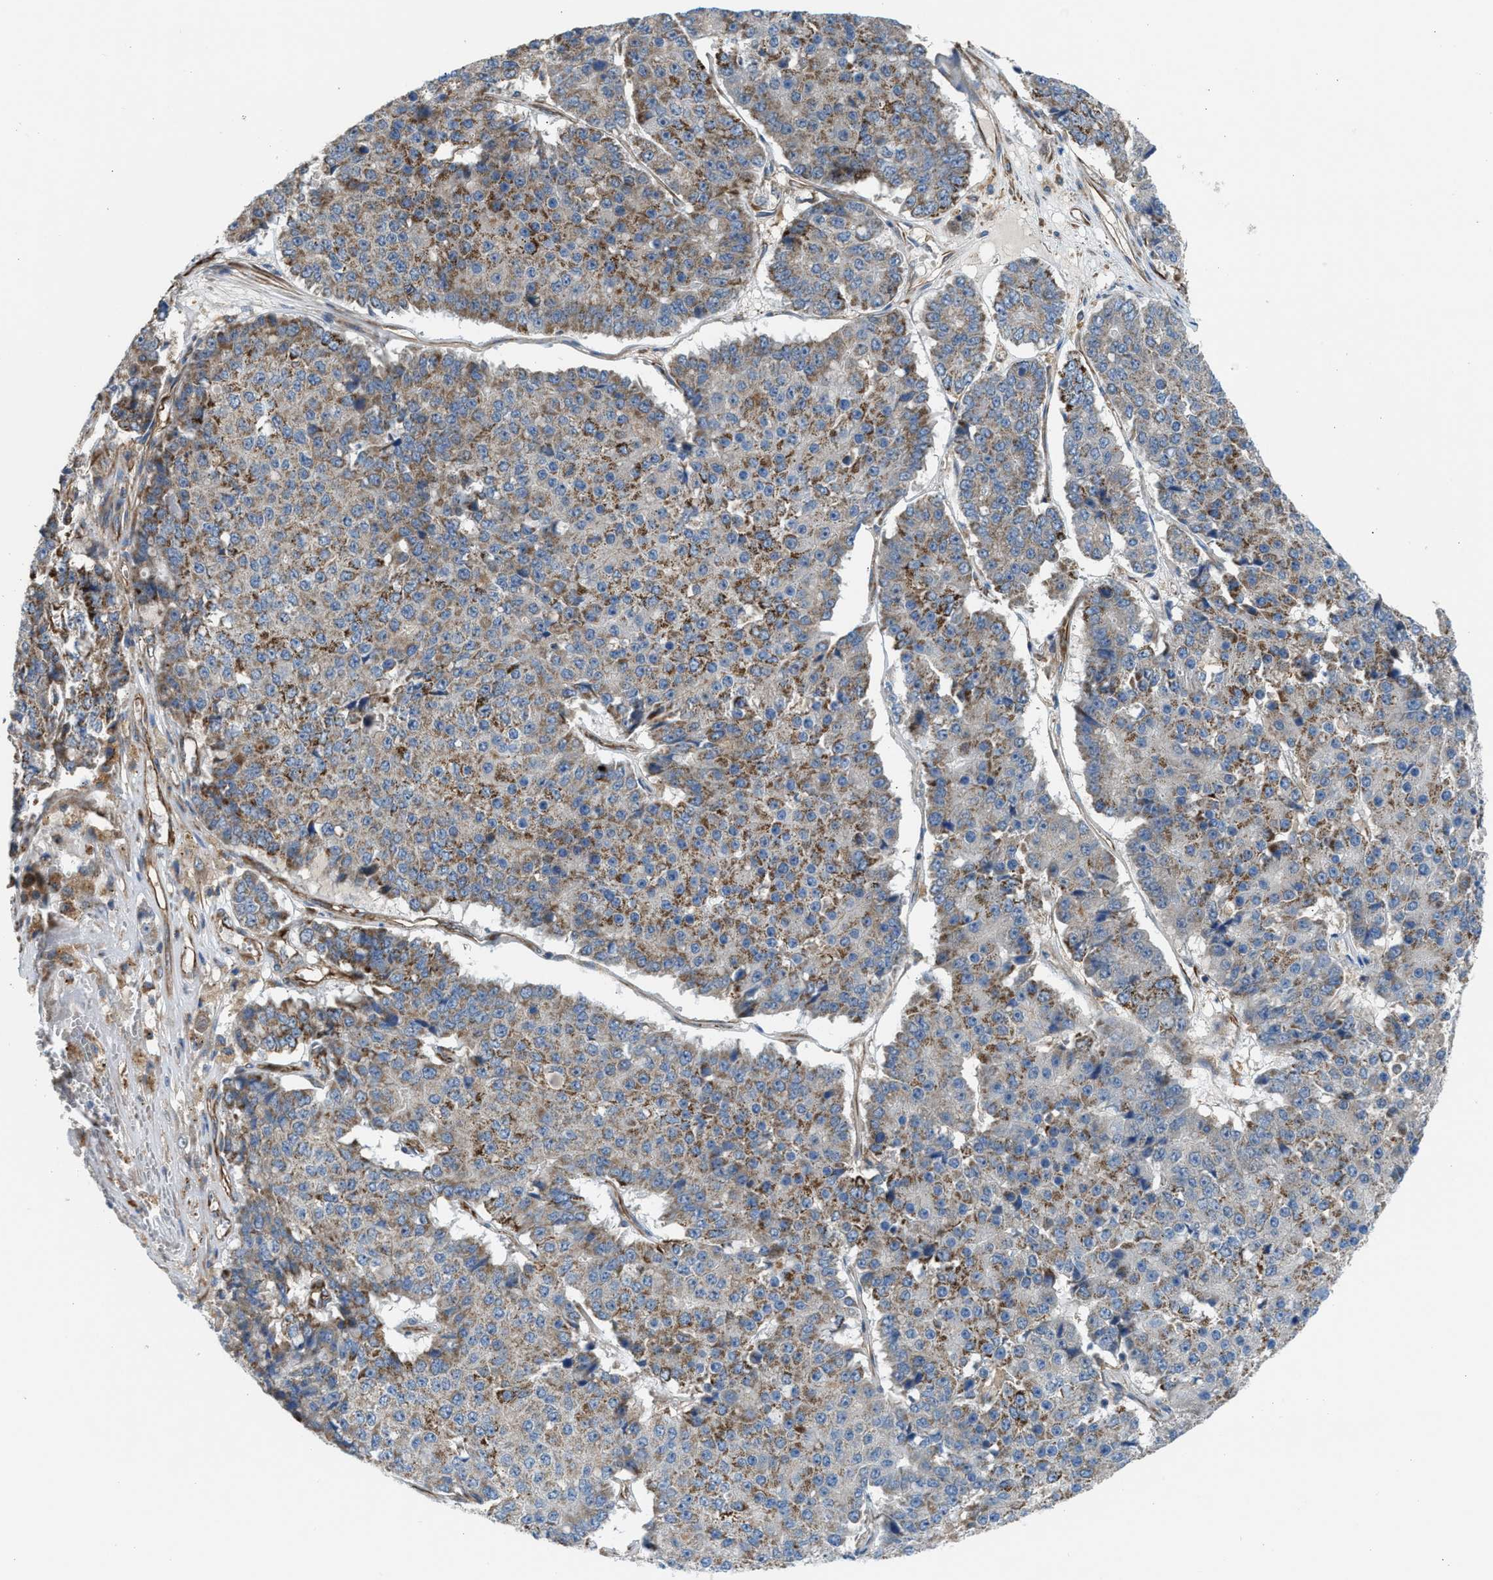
{"staining": {"intensity": "moderate", "quantity": "25%-75%", "location": "cytoplasmic/membranous"}, "tissue": "pancreatic cancer", "cell_type": "Tumor cells", "image_type": "cancer", "snomed": [{"axis": "morphology", "description": "Adenocarcinoma, NOS"}, {"axis": "topography", "description": "Pancreas"}], "caption": "Protein positivity by immunohistochemistry demonstrates moderate cytoplasmic/membranous positivity in approximately 25%-75% of tumor cells in pancreatic adenocarcinoma. (IHC, brightfield microscopy, high magnification).", "gene": "SLC10A3", "patient": {"sex": "male", "age": 50}}